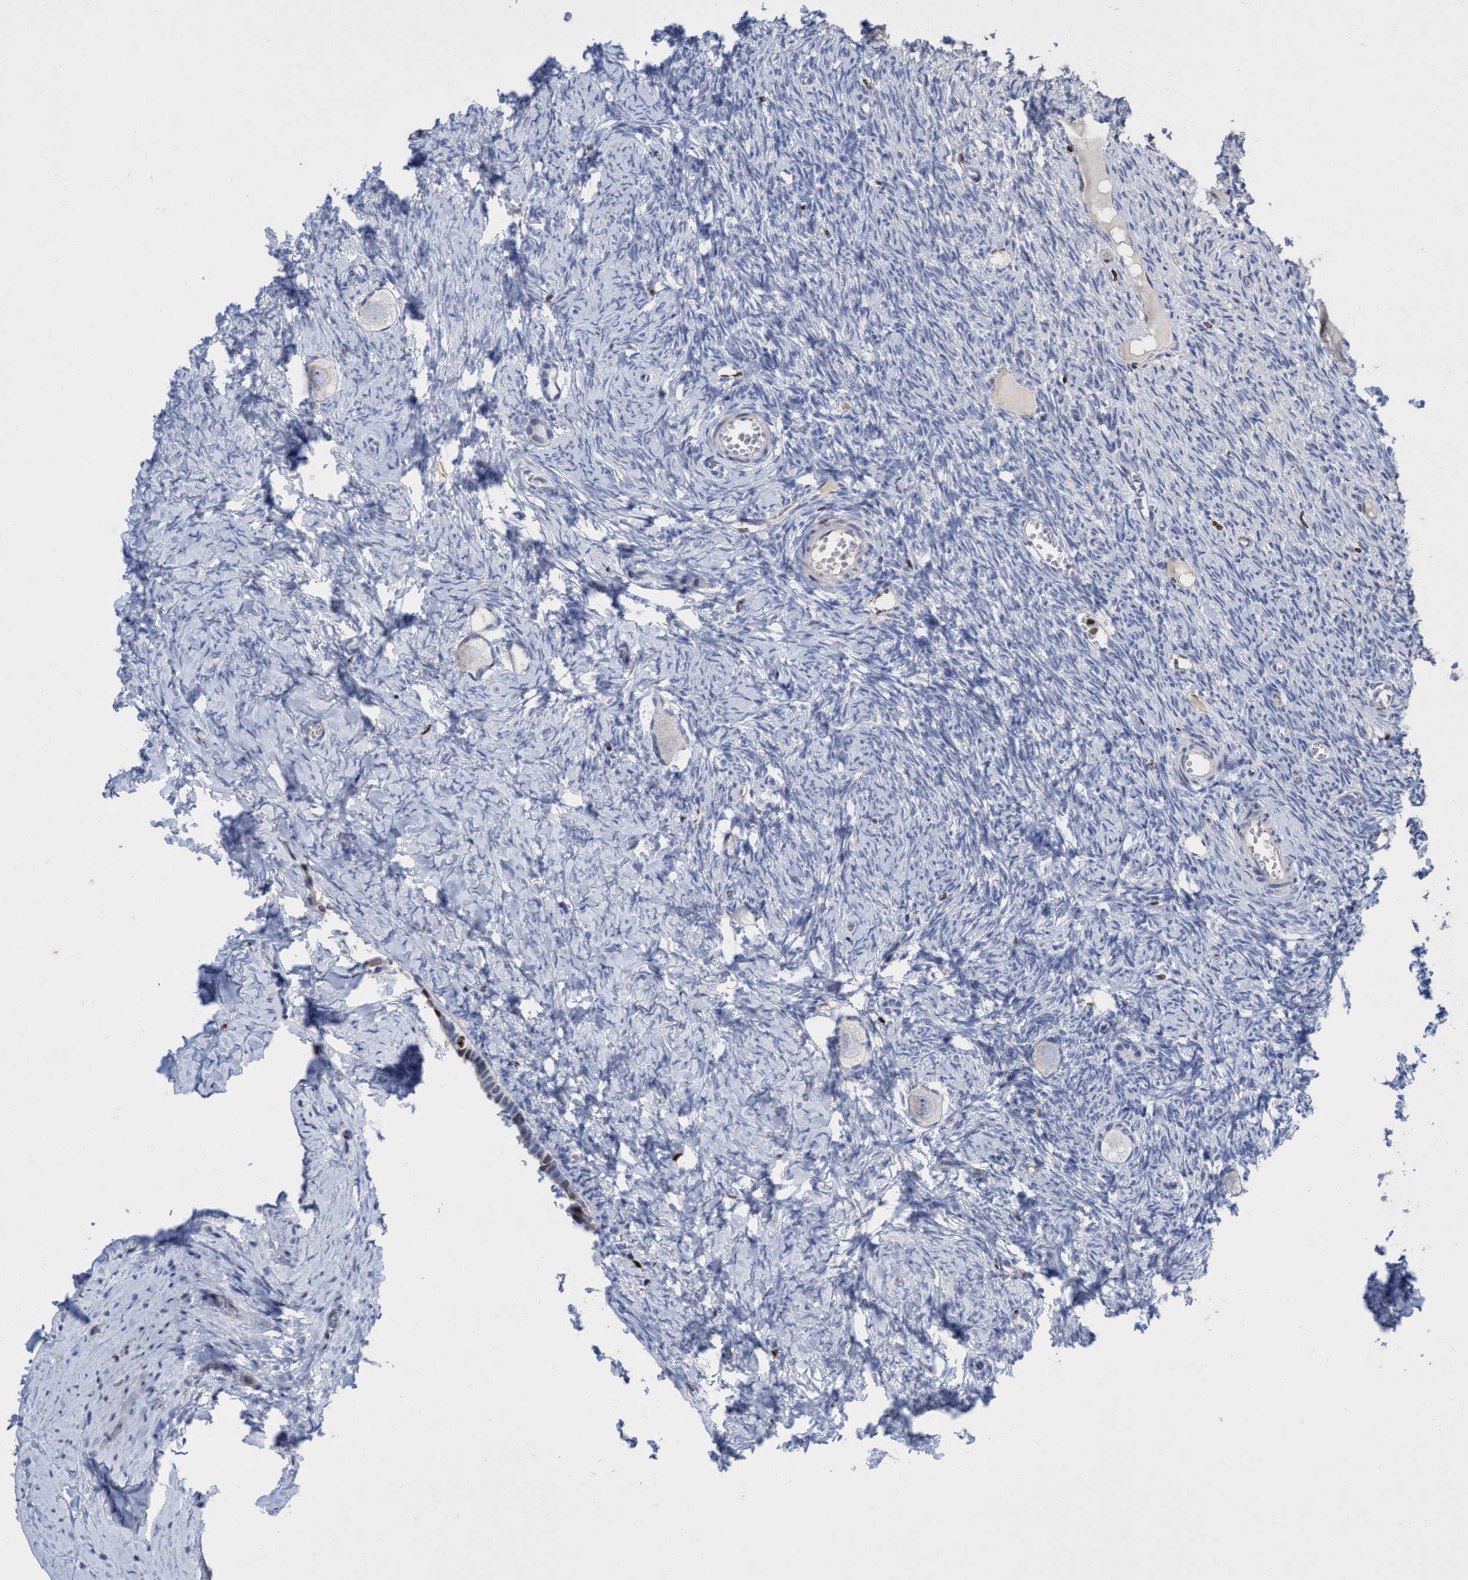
{"staining": {"intensity": "negative", "quantity": "none", "location": "none"}, "tissue": "ovary", "cell_type": "Follicle cells", "image_type": "normal", "snomed": [{"axis": "morphology", "description": "Normal tissue, NOS"}, {"axis": "topography", "description": "Ovary"}], "caption": "The histopathology image reveals no significant staining in follicle cells of ovary. Brightfield microscopy of immunohistochemistry stained with DAB (3,3'-diaminobenzidine) (brown) and hematoxylin (blue), captured at high magnification.", "gene": "CBX2", "patient": {"sex": "female", "age": 27}}